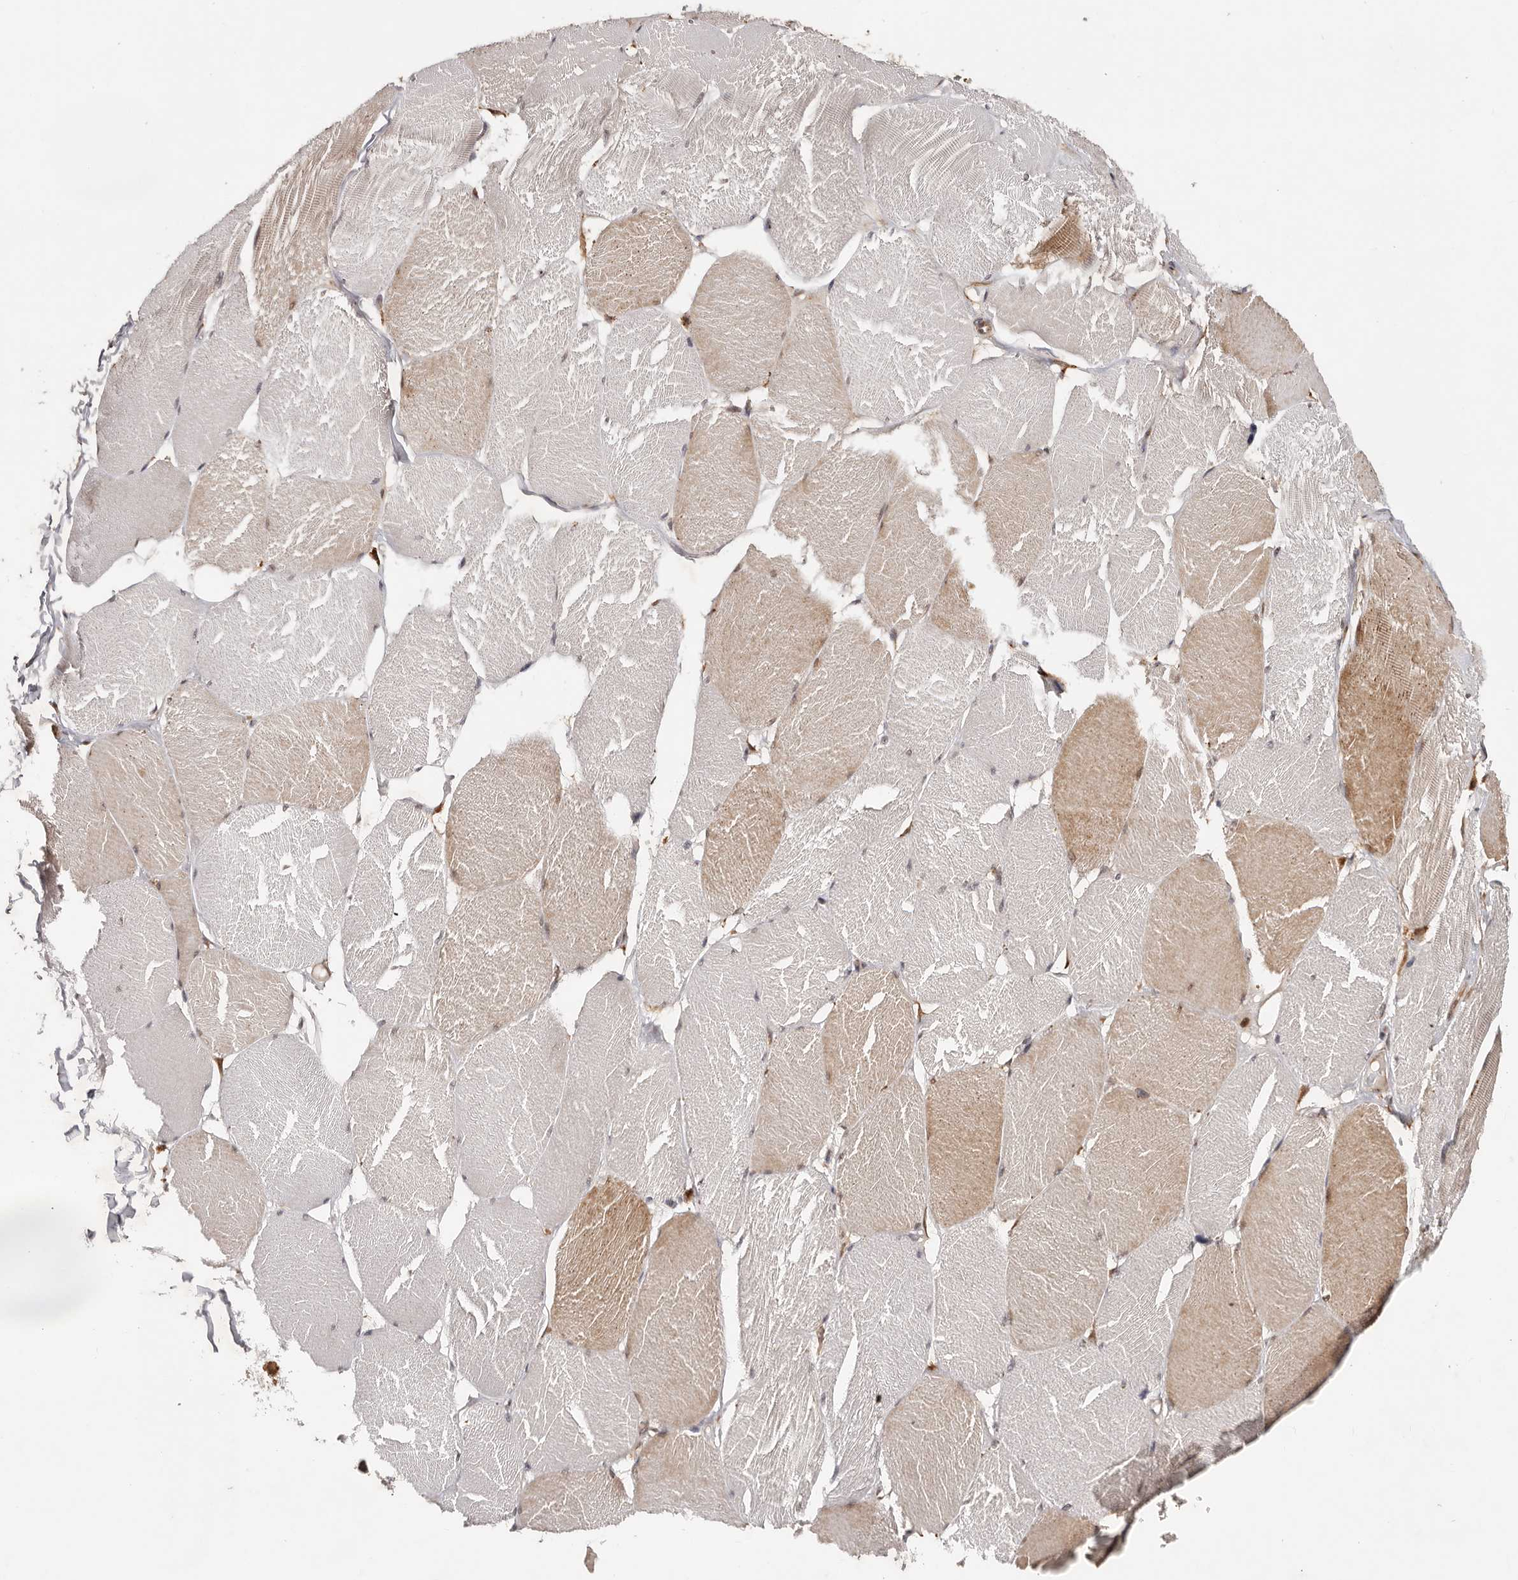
{"staining": {"intensity": "moderate", "quantity": "<25%", "location": "cytoplasmic/membranous"}, "tissue": "skeletal muscle", "cell_type": "Myocytes", "image_type": "normal", "snomed": [{"axis": "morphology", "description": "Normal tissue, NOS"}, {"axis": "topography", "description": "Skin"}, {"axis": "topography", "description": "Skeletal muscle"}], "caption": "Normal skeletal muscle demonstrates moderate cytoplasmic/membranous staining in approximately <25% of myocytes, visualized by immunohistochemistry. (IHC, brightfield microscopy, high magnification).", "gene": "ZNF83", "patient": {"sex": "male", "age": 83}}